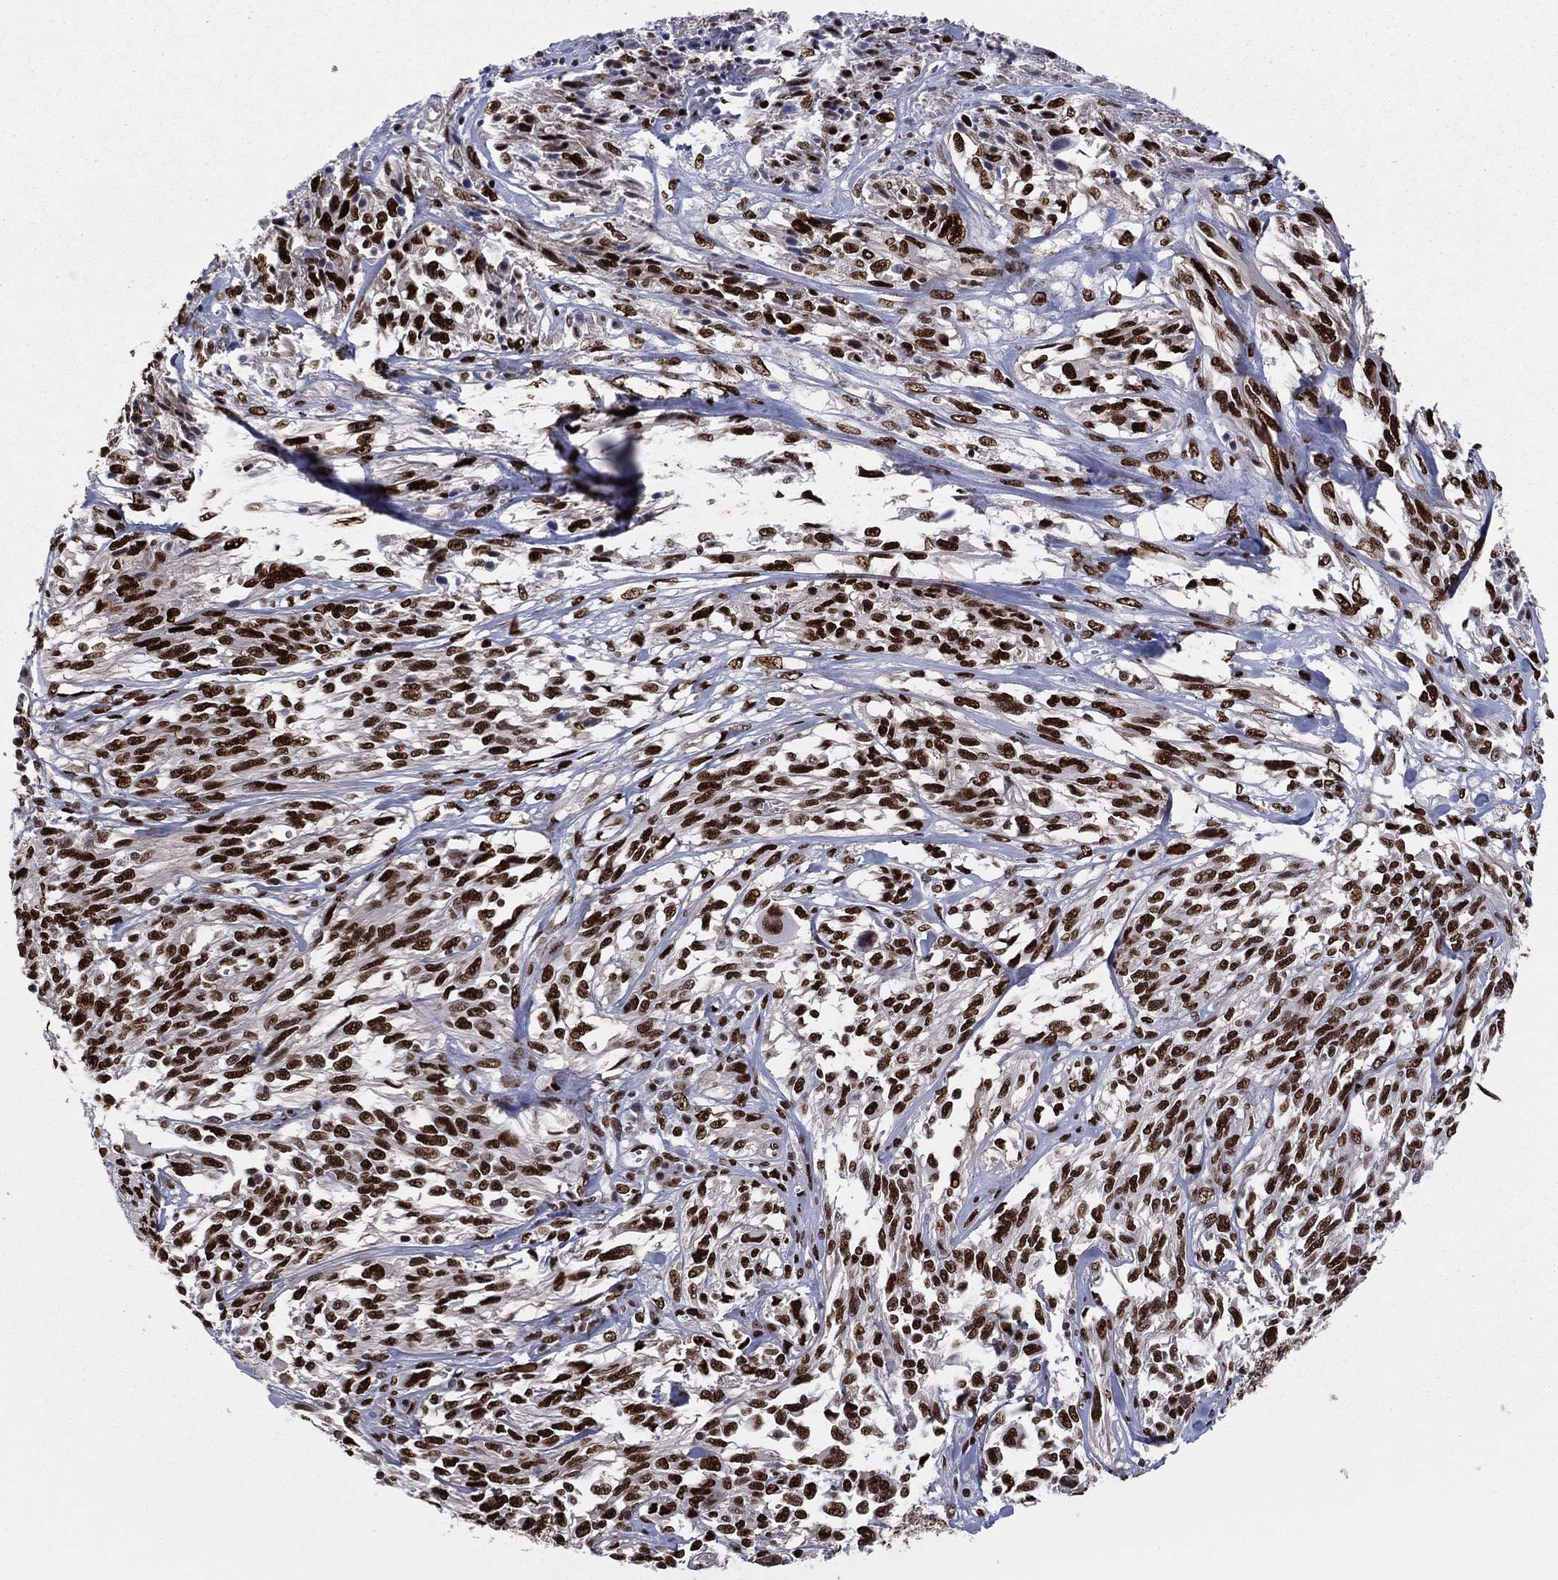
{"staining": {"intensity": "strong", "quantity": ">75%", "location": "nuclear"}, "tissue": "melanoma", "cell_type": "Tumor cells", "image_type": "cancer", "snomed": [{"axis": "morphology", "description": "Malignant melanoma, NOS"}, {"axis": "topography", "description": "Skin"}], "caption": "Protein analysis of malignant melanoma tissue demonstrates strong nuclear positivity in about >75% of tumor cells.", "gene": "TP53BP1", "patient": {"sex": "female", "age": 91}}